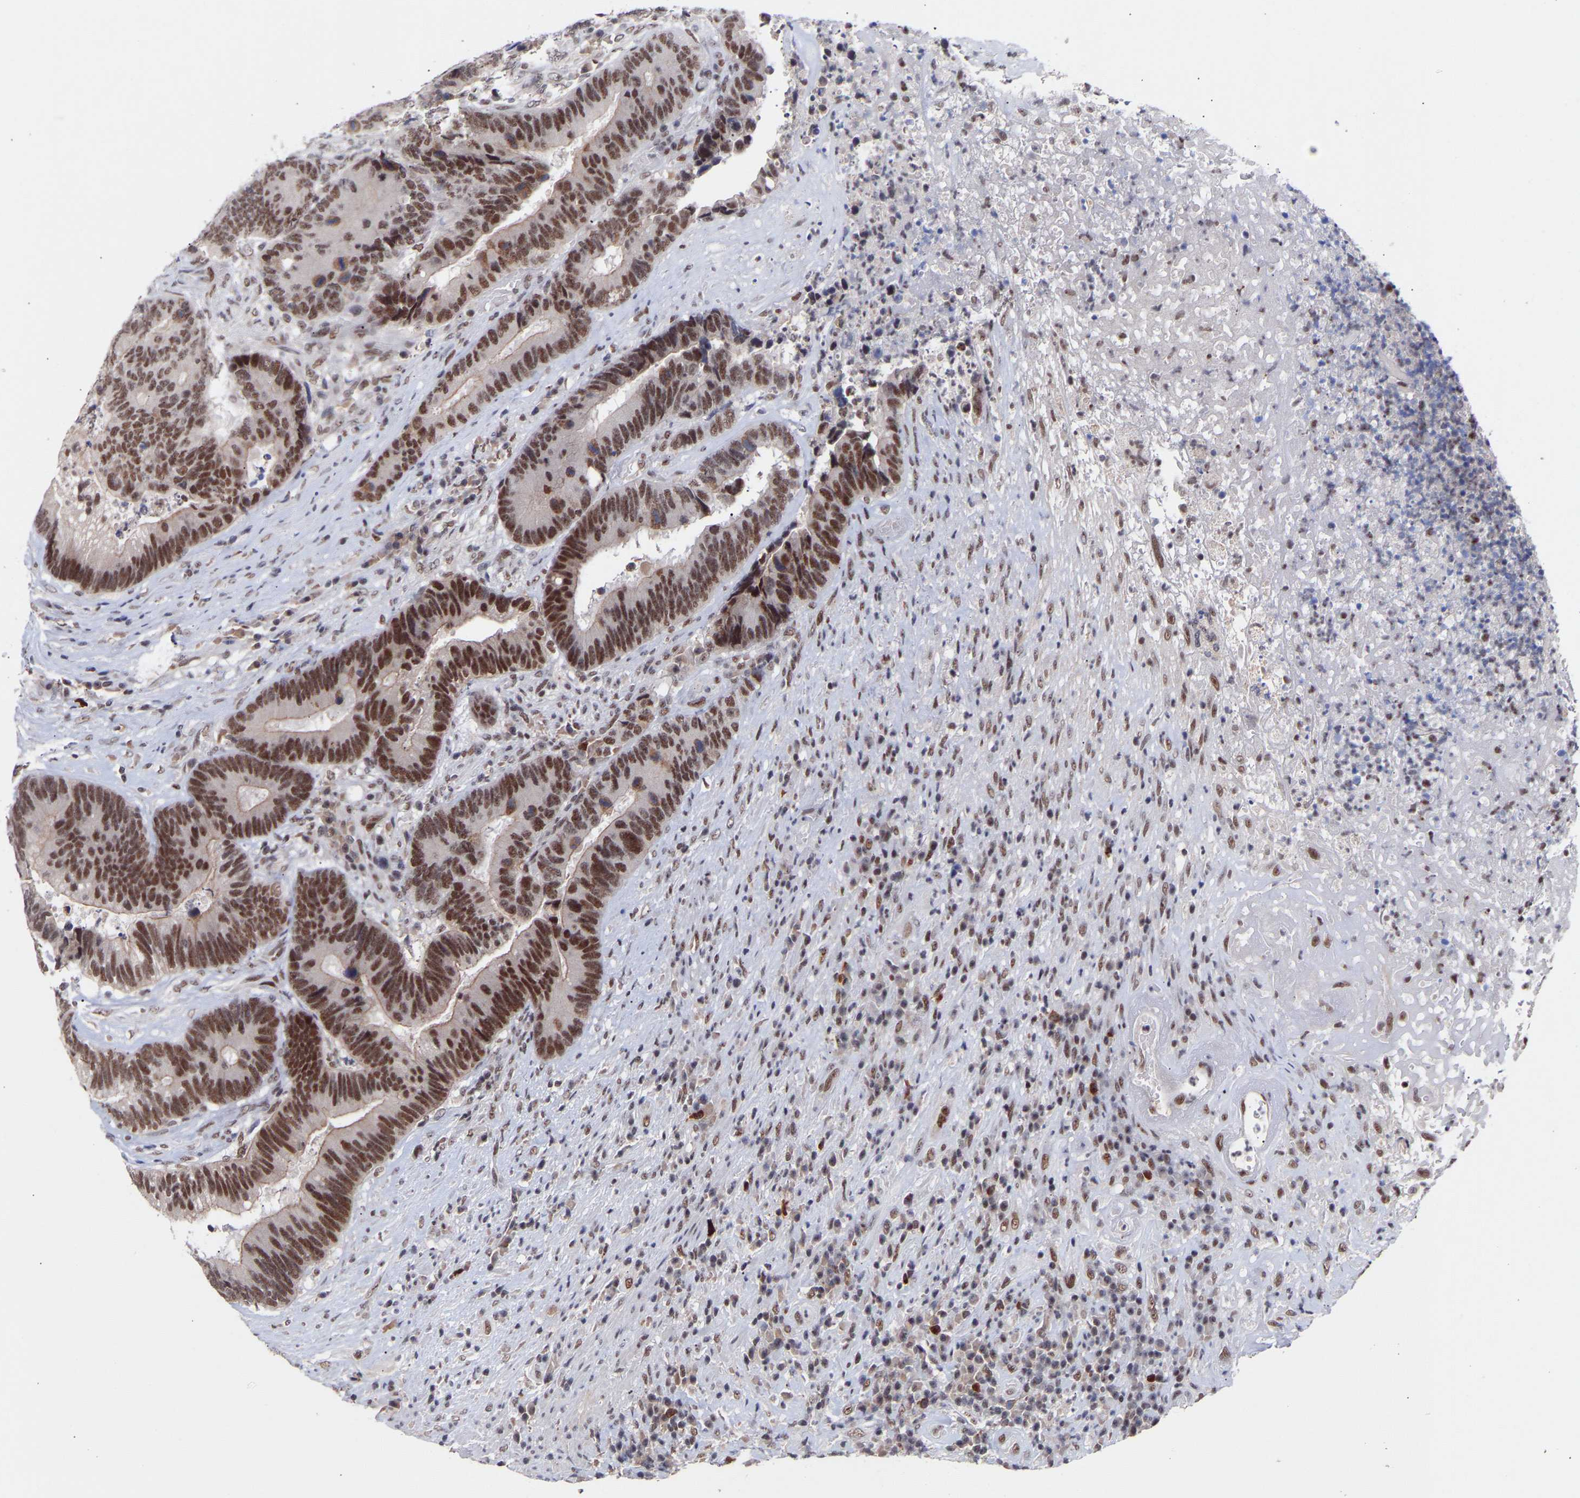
{"staining": {"intensity": "strong", "quantity": ">75%", "location": "nuclear"}, "tissue": "colorectal cancer", "cell_type": "Tumor cells", "image_type": "cancer", "snomed": [{"axis": "morphology", "description": "Adenocarcinoma, NOS"}, {"axis": "topography", "description": "Rectum"}], "caption": "Colorectal adenocarcinoma stained for a protein (brown) reveals strong nuclear positive staining in approximately >75% of tumor cells.", "gene": "RBM15", "patient": {"sex": "female", "age": 89}}